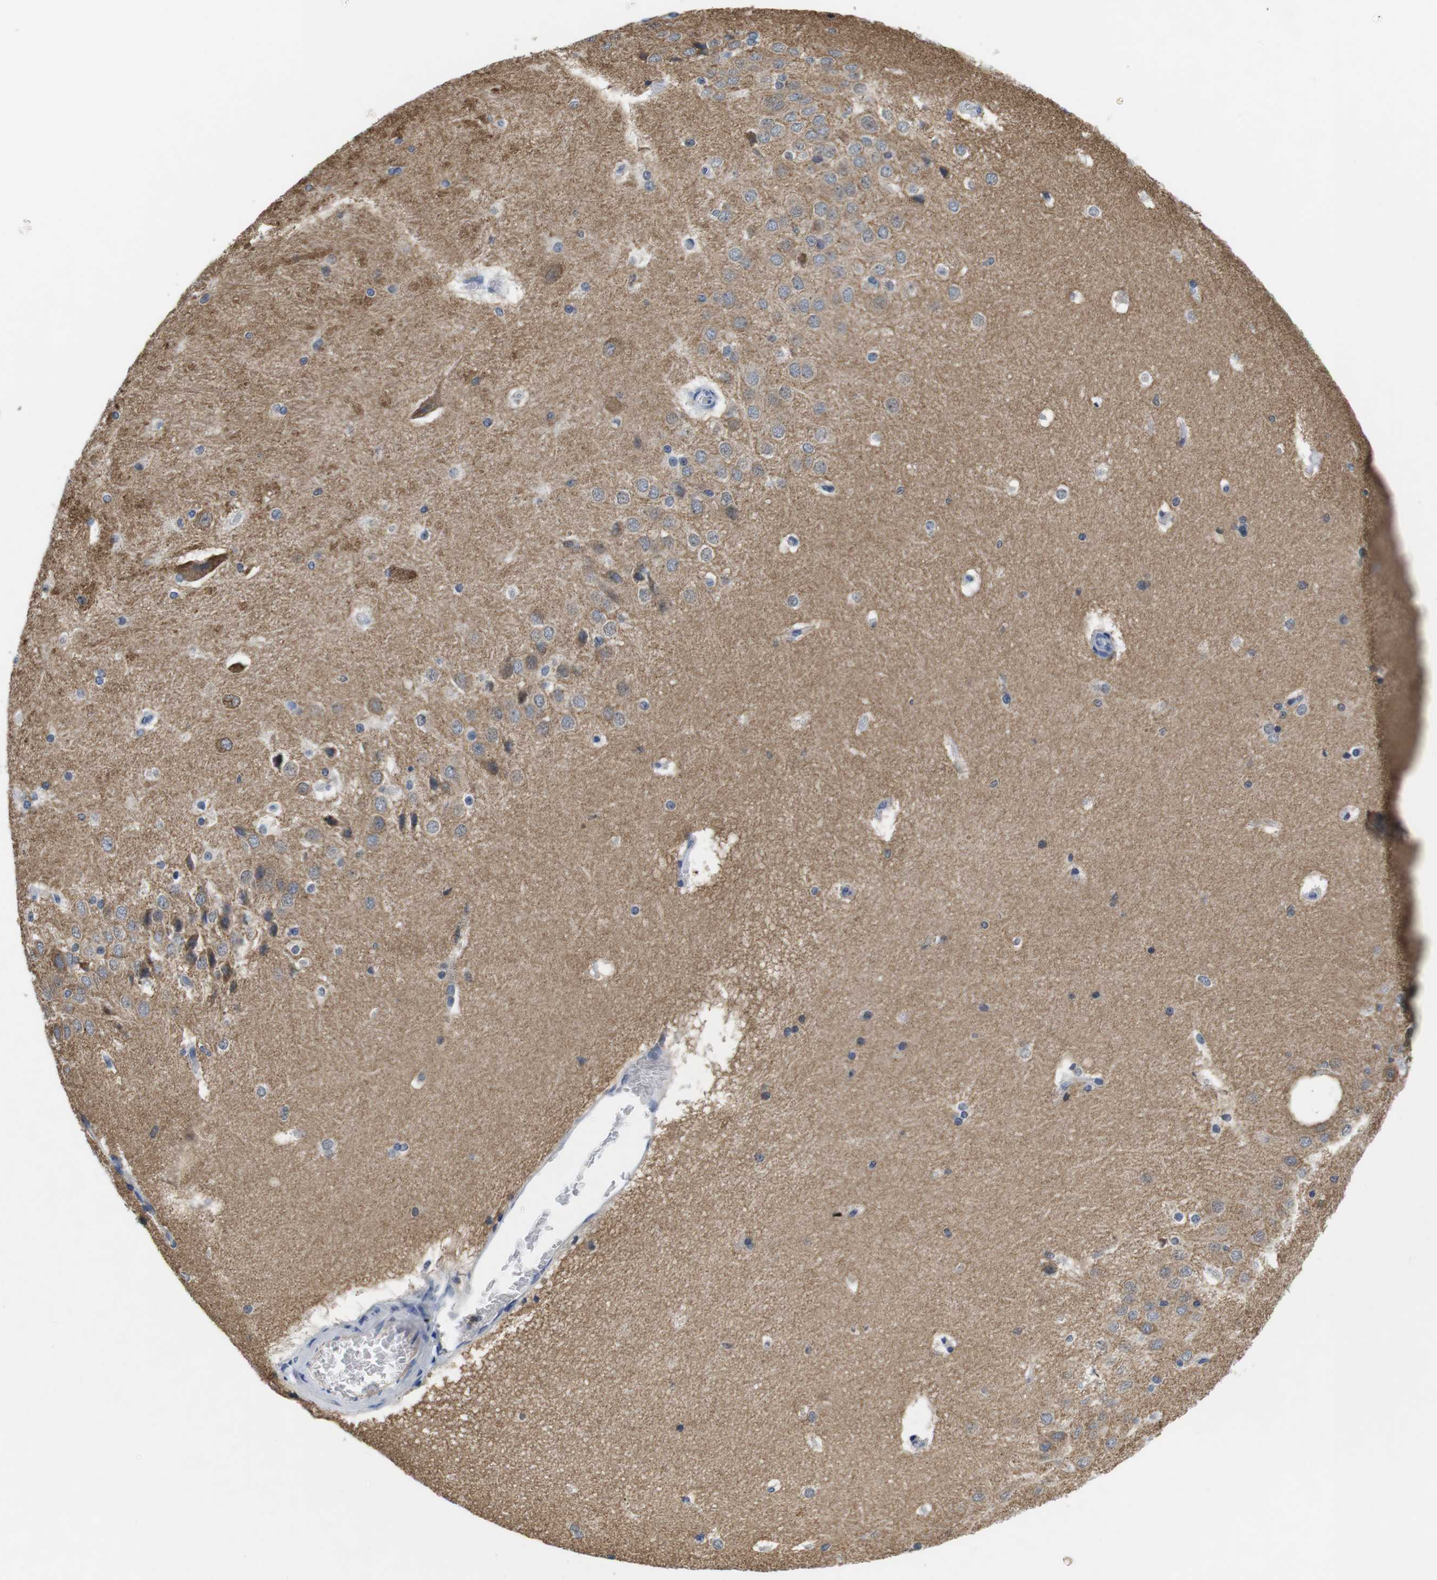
{"staining": {"intensity": "negative", "quantity": "none", "location": "none"}, "tissue": "hippocampus", "cell_type": "Glial cells", "image_type": "normal", "snomed": [{"axis": "morphology", "description": "Normal tissue, NOS"}, {"axis": "topography", "description": "Hippocampus"}], "caption": "Protein analysis of benign hippocampus exhibits no significant staining in glial cells.", "gene": "MAP6", "patient": {"sex": "female", "age": 19}}